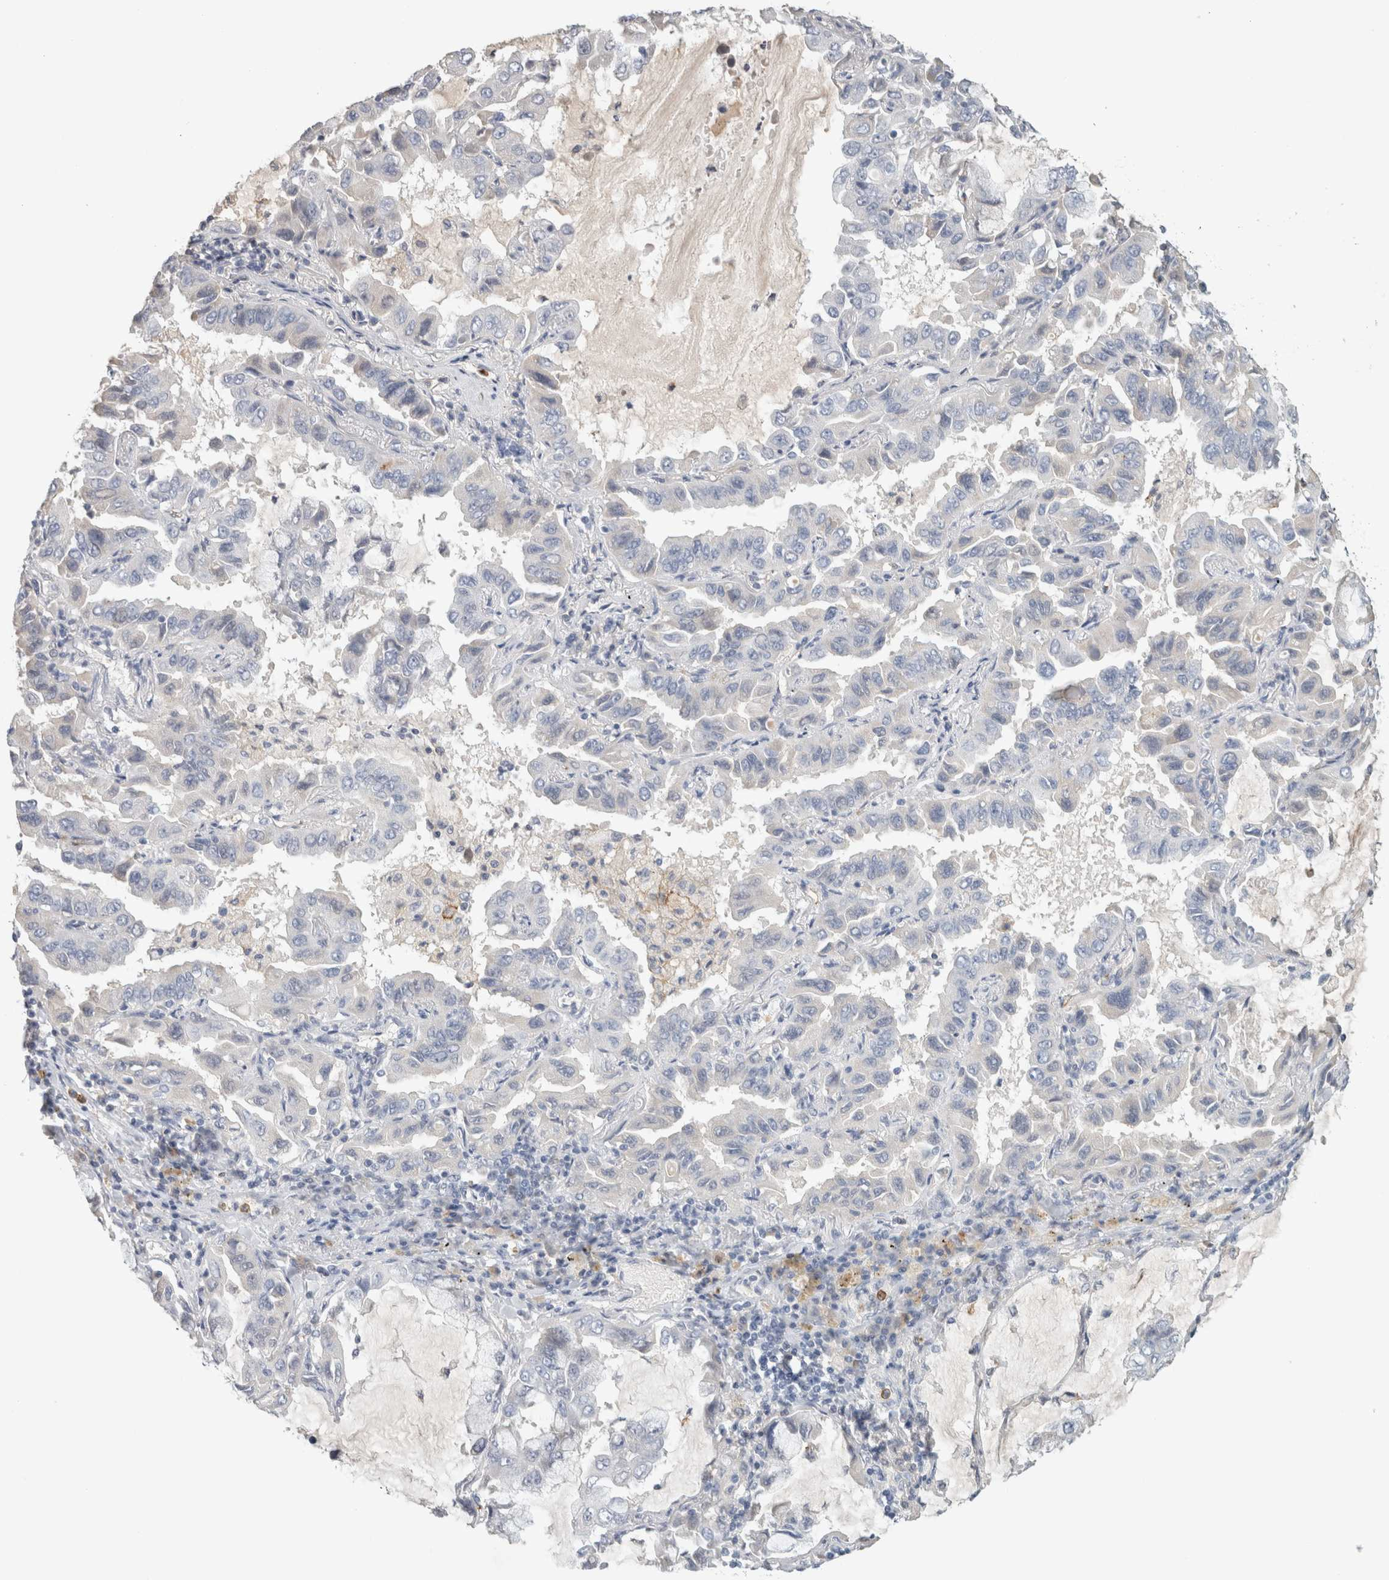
{"staining": {"intensity": "negative", "quantity": "none", "location": "none"}, "tissue": "lung cancer", "cell_type": "Tumor cells", "image_type": "cancer", "snomed": [{"axis": "morphology", "description": "Adenocarcinoma, NOS"}, {"axis": "topography", "description": "Lung"}], "caption": "Adenocarcinoma (lung) was stained to show a protein in brown. There is no significant expression in tumor cells.", "gene": "CD36", "patient": {"sex": "male", "age": 64}}